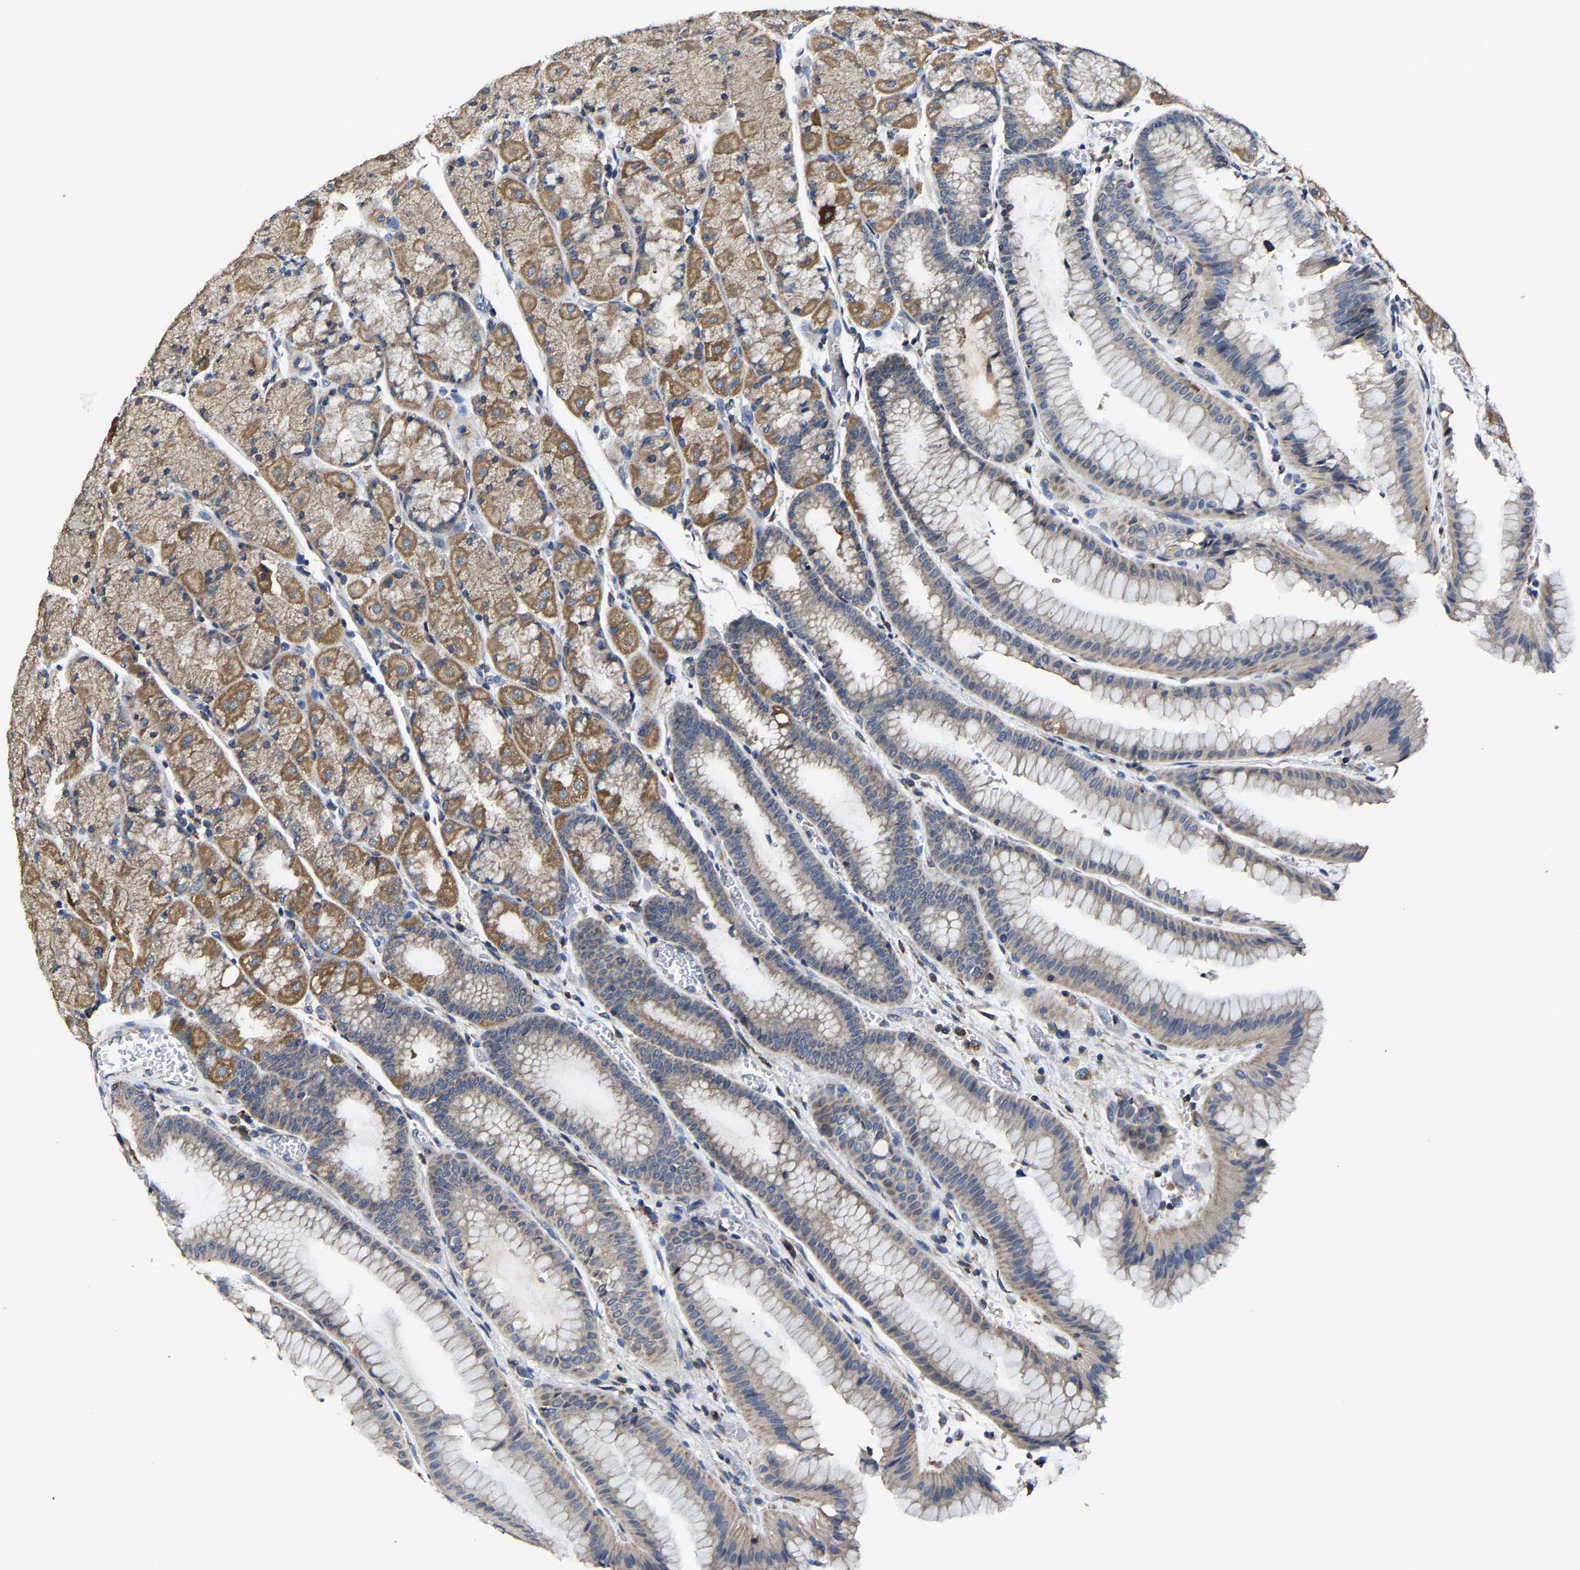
{"staining": {"intensity": "moderate", "quantity": ">75%", "location": "cytoplasmic/membranous"}, "tissue": "stomach", "cell_type": "Glandular cells", "image_type": "normal", "snomed": [{"axis": "morphology", "description": "Normal tissue, NOS"}, {"axis": "morphology", "description": "Carcinoid, malignant, NOS"}, {"axis": "topography", "description": "Stomach, upper"}], "caption": "Brown immunohistochemical staining in normal stomach demonstrates moderate cytoplasmic/membranous expression in approximately >75% of glandular cells.", "gene": "AGK", "patient": {"sex": "male", "age": 39}}